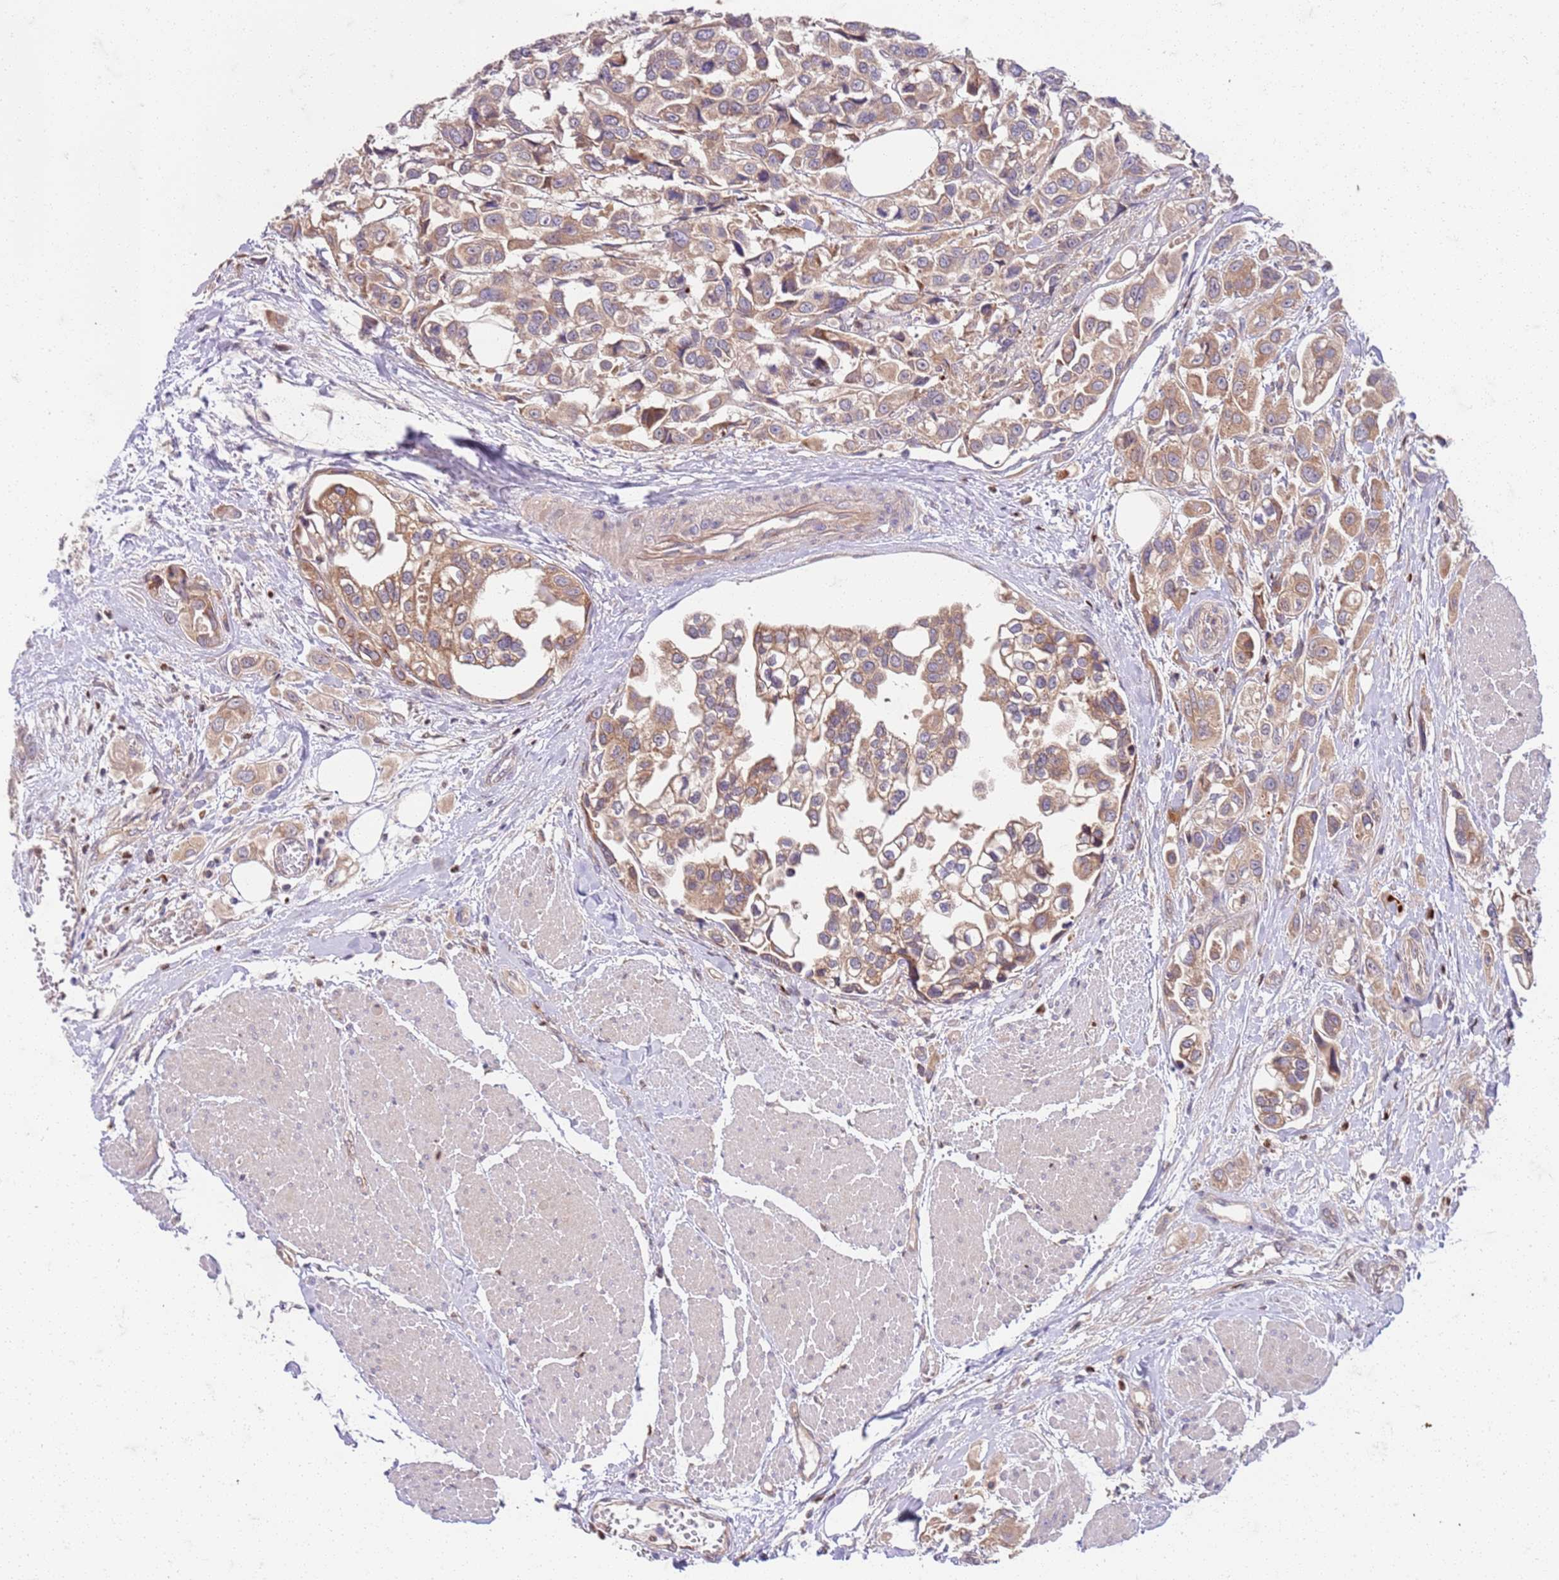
{"staining": {"intensity": "weak", "quantity": ">75%", "location": "cytoplasmic/membranous"}, "tissue": "urothelial cancer", "cell_type": "Tumor cells", "image_type": "cancer", "snomed": [{"axis": "morphology", "description": "Urothelial carcinoma, High grade"}, {"axis": "topography", "description": "Urinary bladder"}], "caption": "High-magnification brightfield microscopy of high-grade urothelial carcinoma stained with DAB (brown) and counterstained with hematoxylin (blue). tumor cells exhibit weak cytoplasmic/membranous expression is appreciated in approximately>75% of cells.", "gene": "OSBP", "patient": {"sex": "male", "age": 67}}